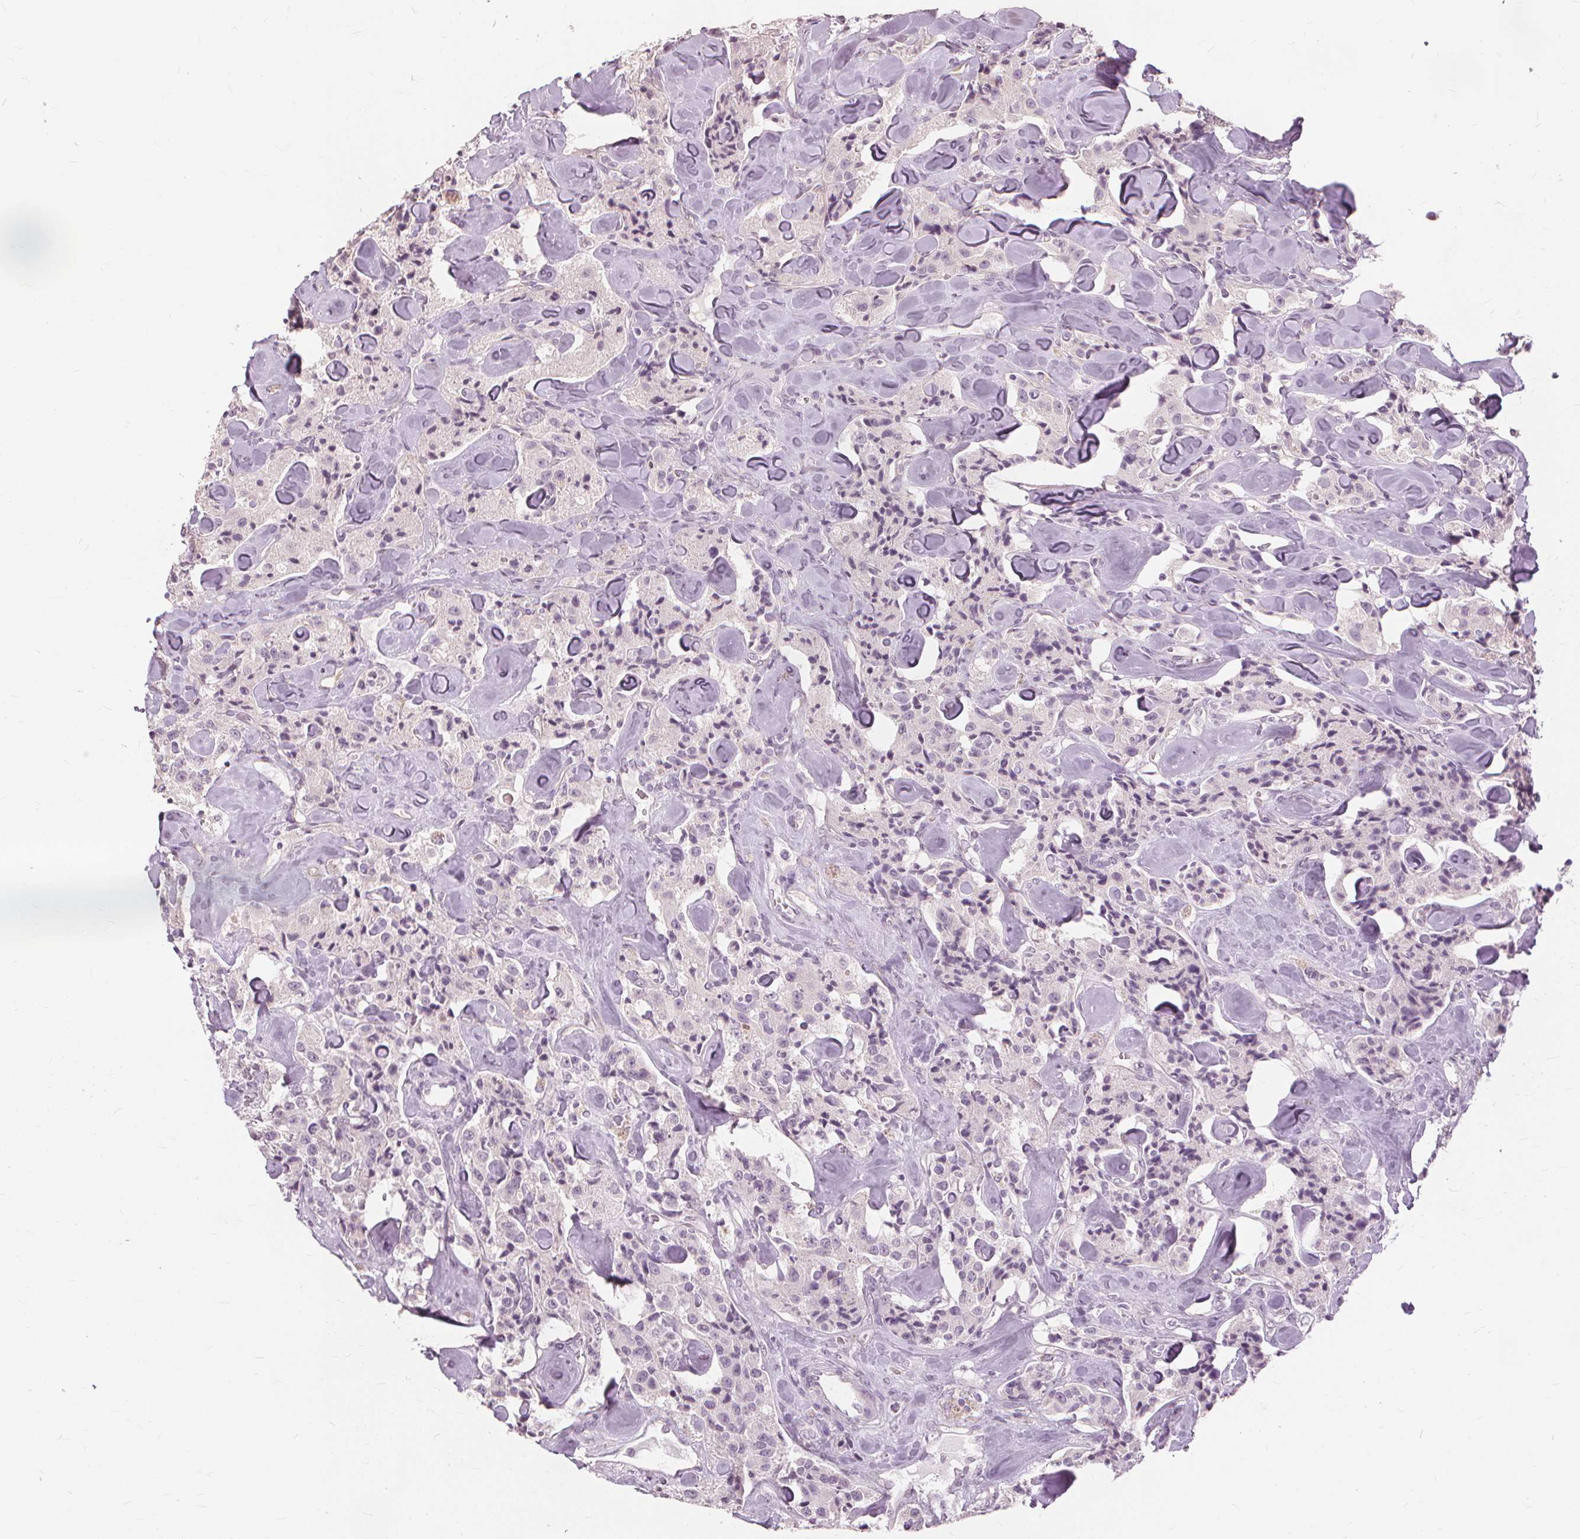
{"staining": {"intensity": "negative", "quantity": "none", "location": "none"}, "tissue": "carcinoid", "cell_type": "Tumor cells", "image_type": "cancer", "snomed": [{"axis": "morphology", "description": "Carcinoid, malignant, NOS"}, {"axis": "topography", "description": "Pancreas"}], "caption": "High magnification brightfield microscopy of malignant carcinoid stained with DAB (3,3'-diaminobenzidine) (brown) and counterstained with hematoxylin (blue): tumor cells show no significant positivity.", "gene": "SFTPD", "patient": {"sex": "male", "age": 41}}